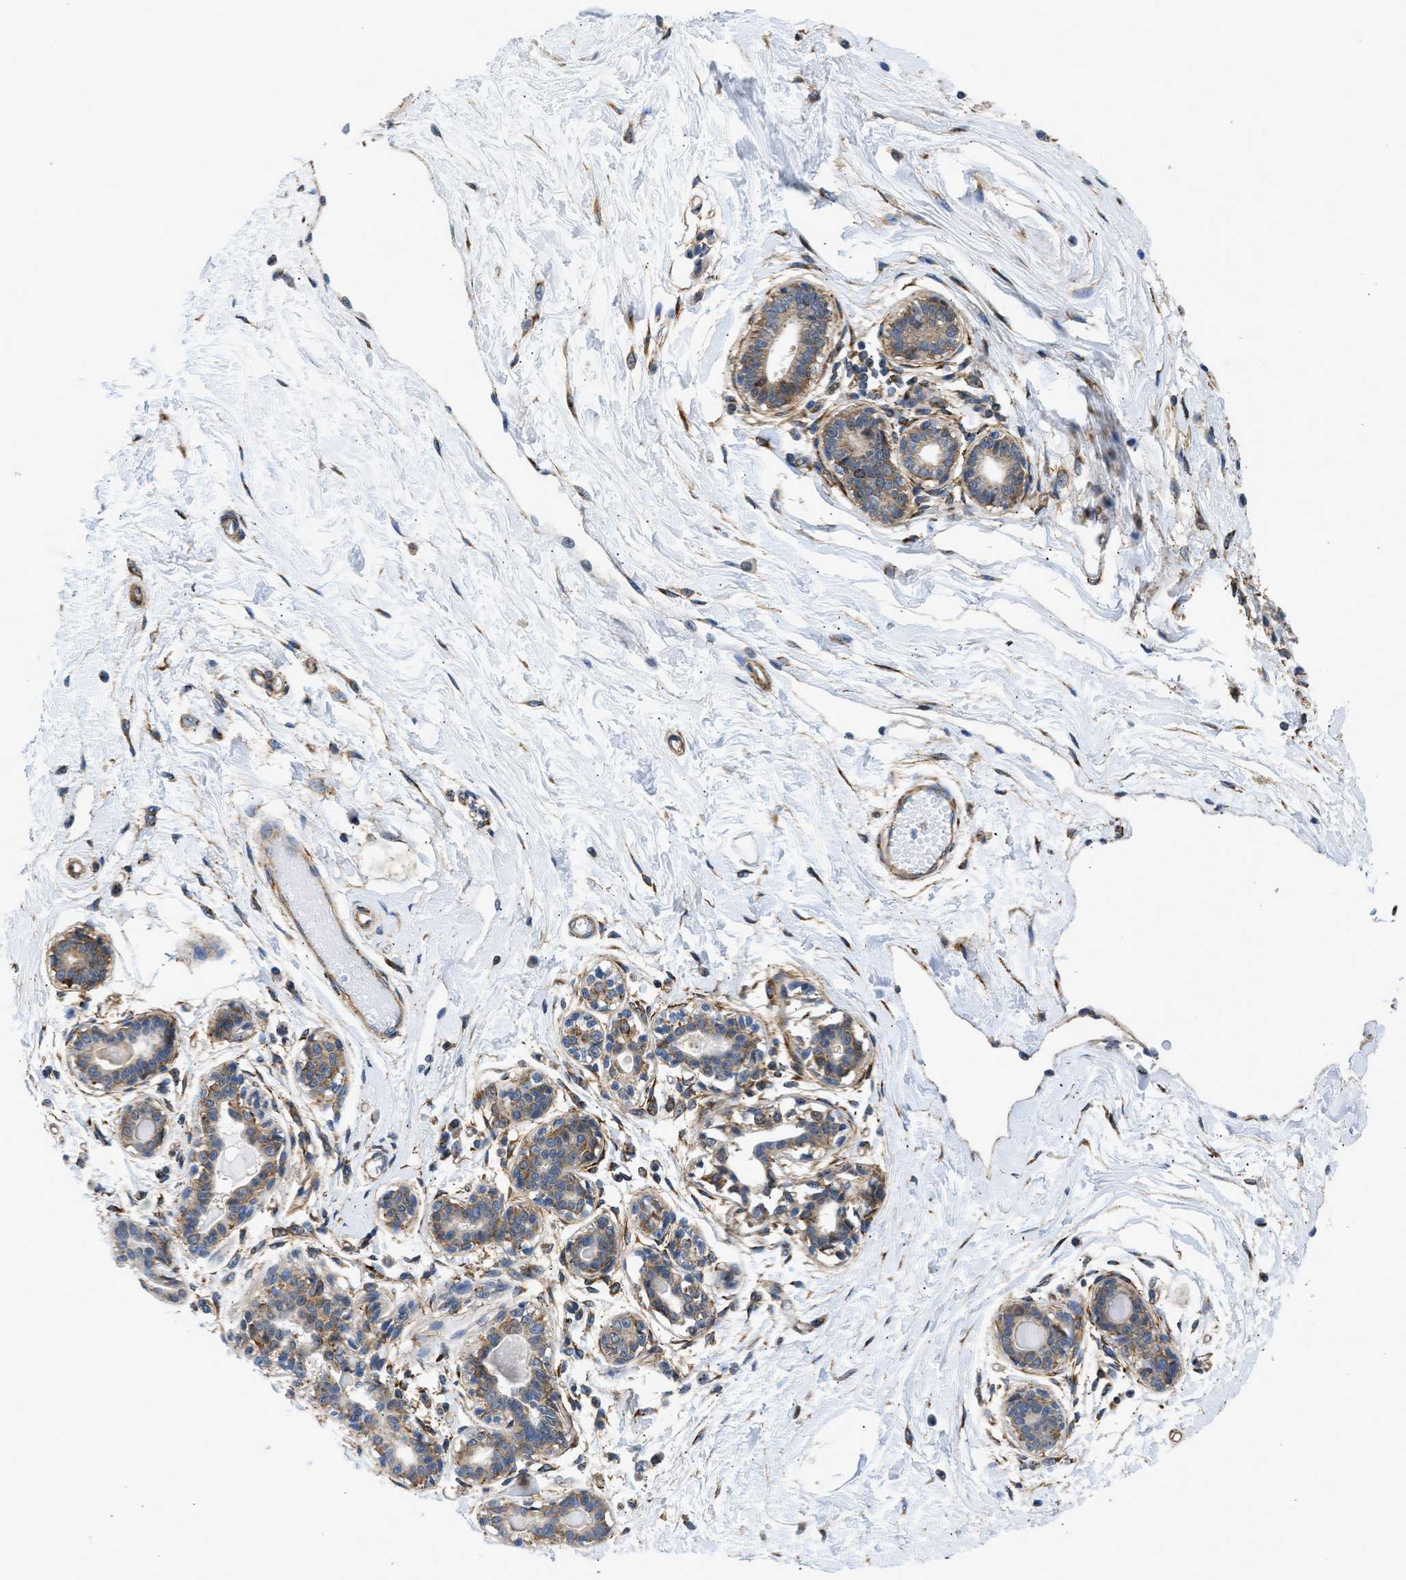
{"staining": {"intensity": "weak", "quantity": ">75%", "location": "cytoplasmic/membranous"}, "tissue": "breast", "cell_type": "Adipocytes", "image_type": "normal", "snomed": [{"axis": "morphology", "description": "Normal tissue, NOS"}, {"axis": "topography", "description": "Breast"}], "caption": "A micrograph showing weak cytoplasmic/membranous staining in approximately >75% of adipocytes in benign breast, as visualized by brown immunohistochemical staining.", "gene": "SEPTIN2", "patient": {"sex": "female", "age": 45}}